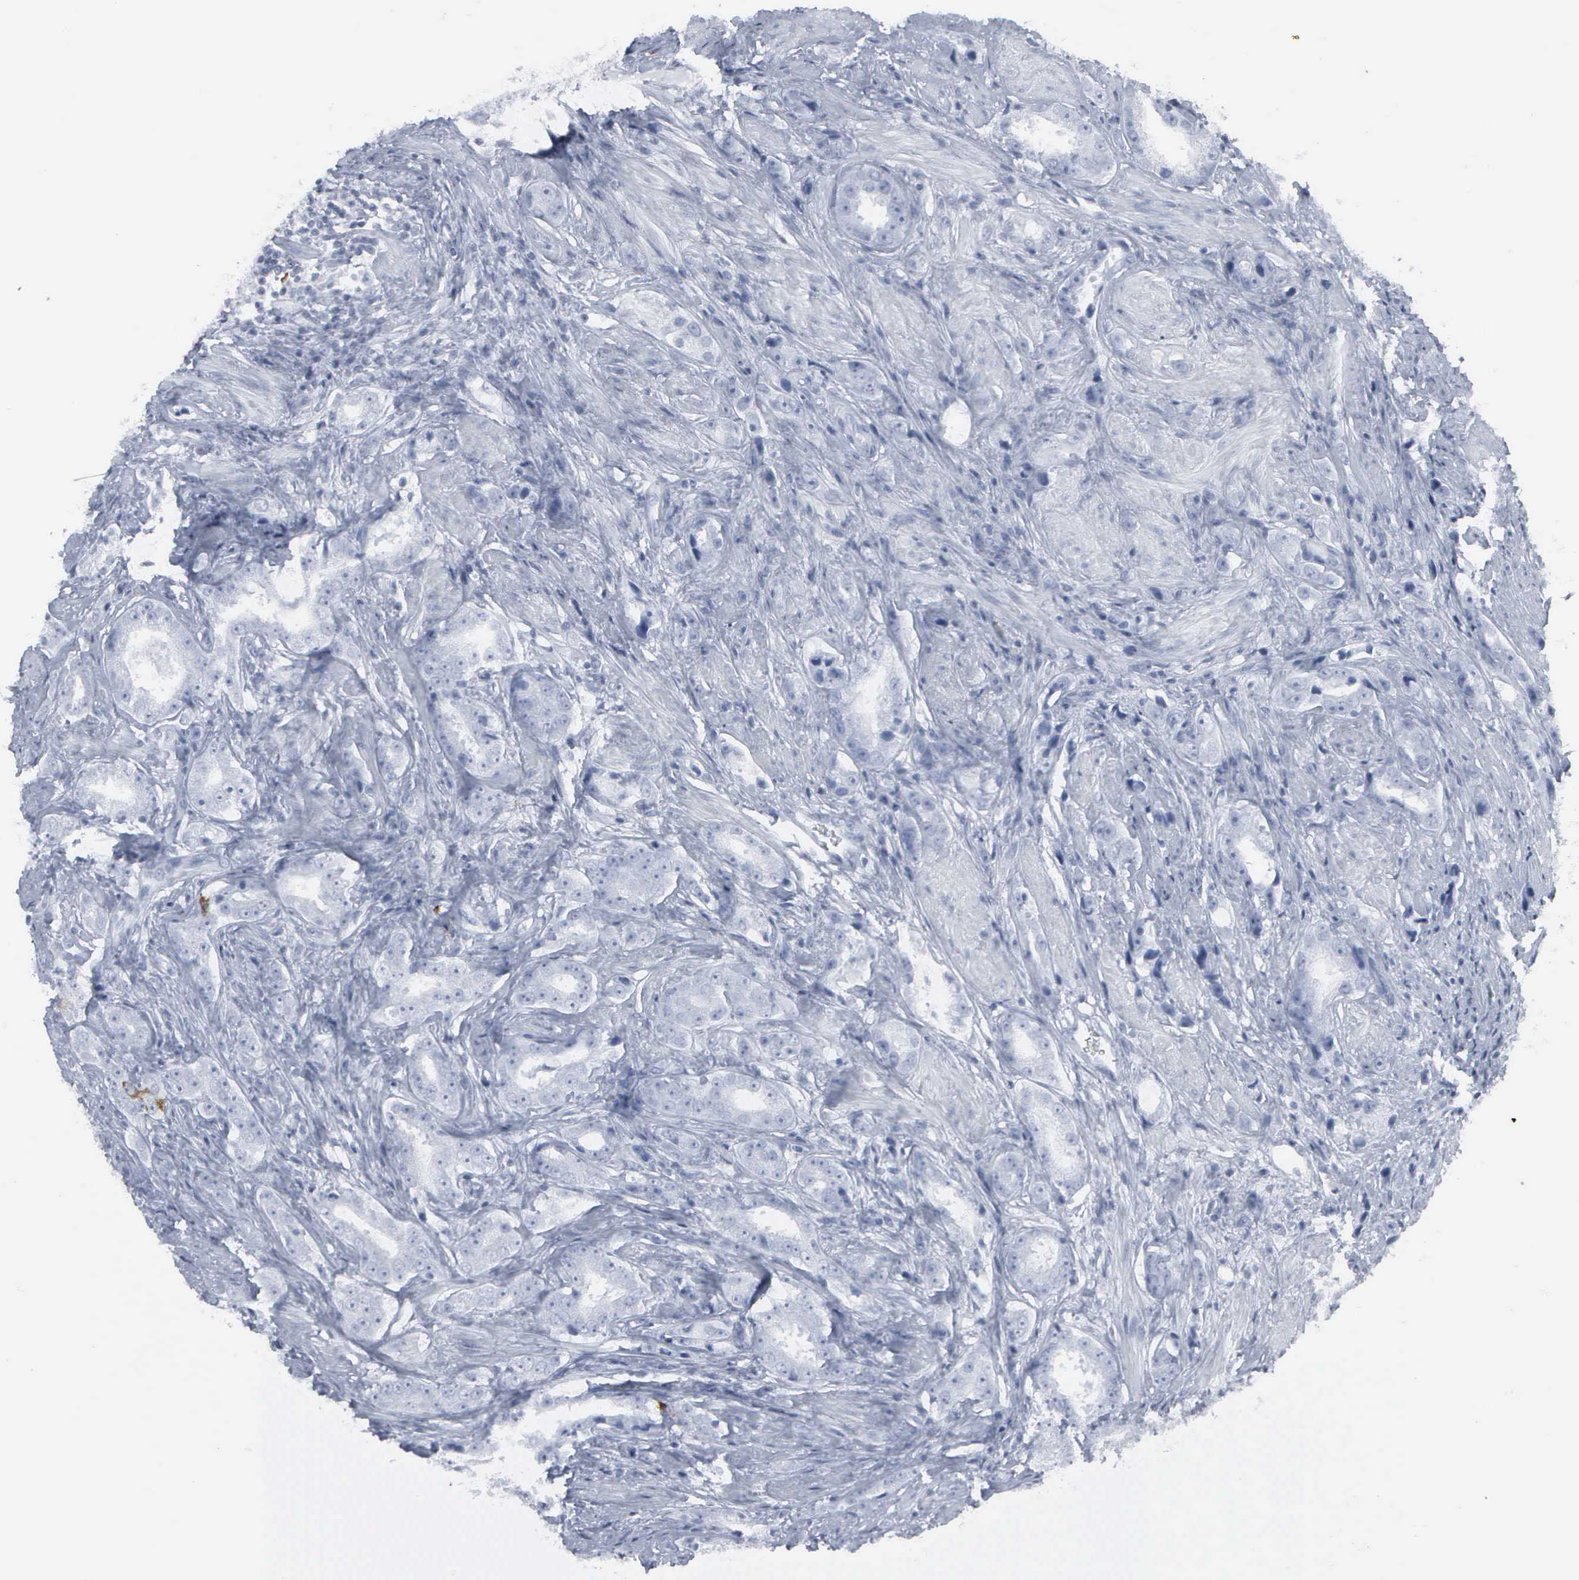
{"staining": {"intensity": "weak", "quantity": "<25%", "location": "nuclear"}, "tissue": "prostate cancer", "cell_type": "Tumor cells", "image_type": "cancer", "snomed": [{"axis": "morphology", "description": "Adenocarcinoma, Medium grade"}, {"axis": "topography", "description": "Prostate"}], "caption": "High power microscopy micrograph of an immunohistochemistry micrograph of adenocarcinoma (medium-grade) (prostate), revealing no significant positivity in tumor cells. Brightfield microscopy of immunohistochemistry (IHC) stained with DAB (3,3'-diaminobenzidine) (brown) and hematoxylin (blue), captured at high magnification.", "gene": "CCNB1", "patient": {"sex": "male", "age": 53}}